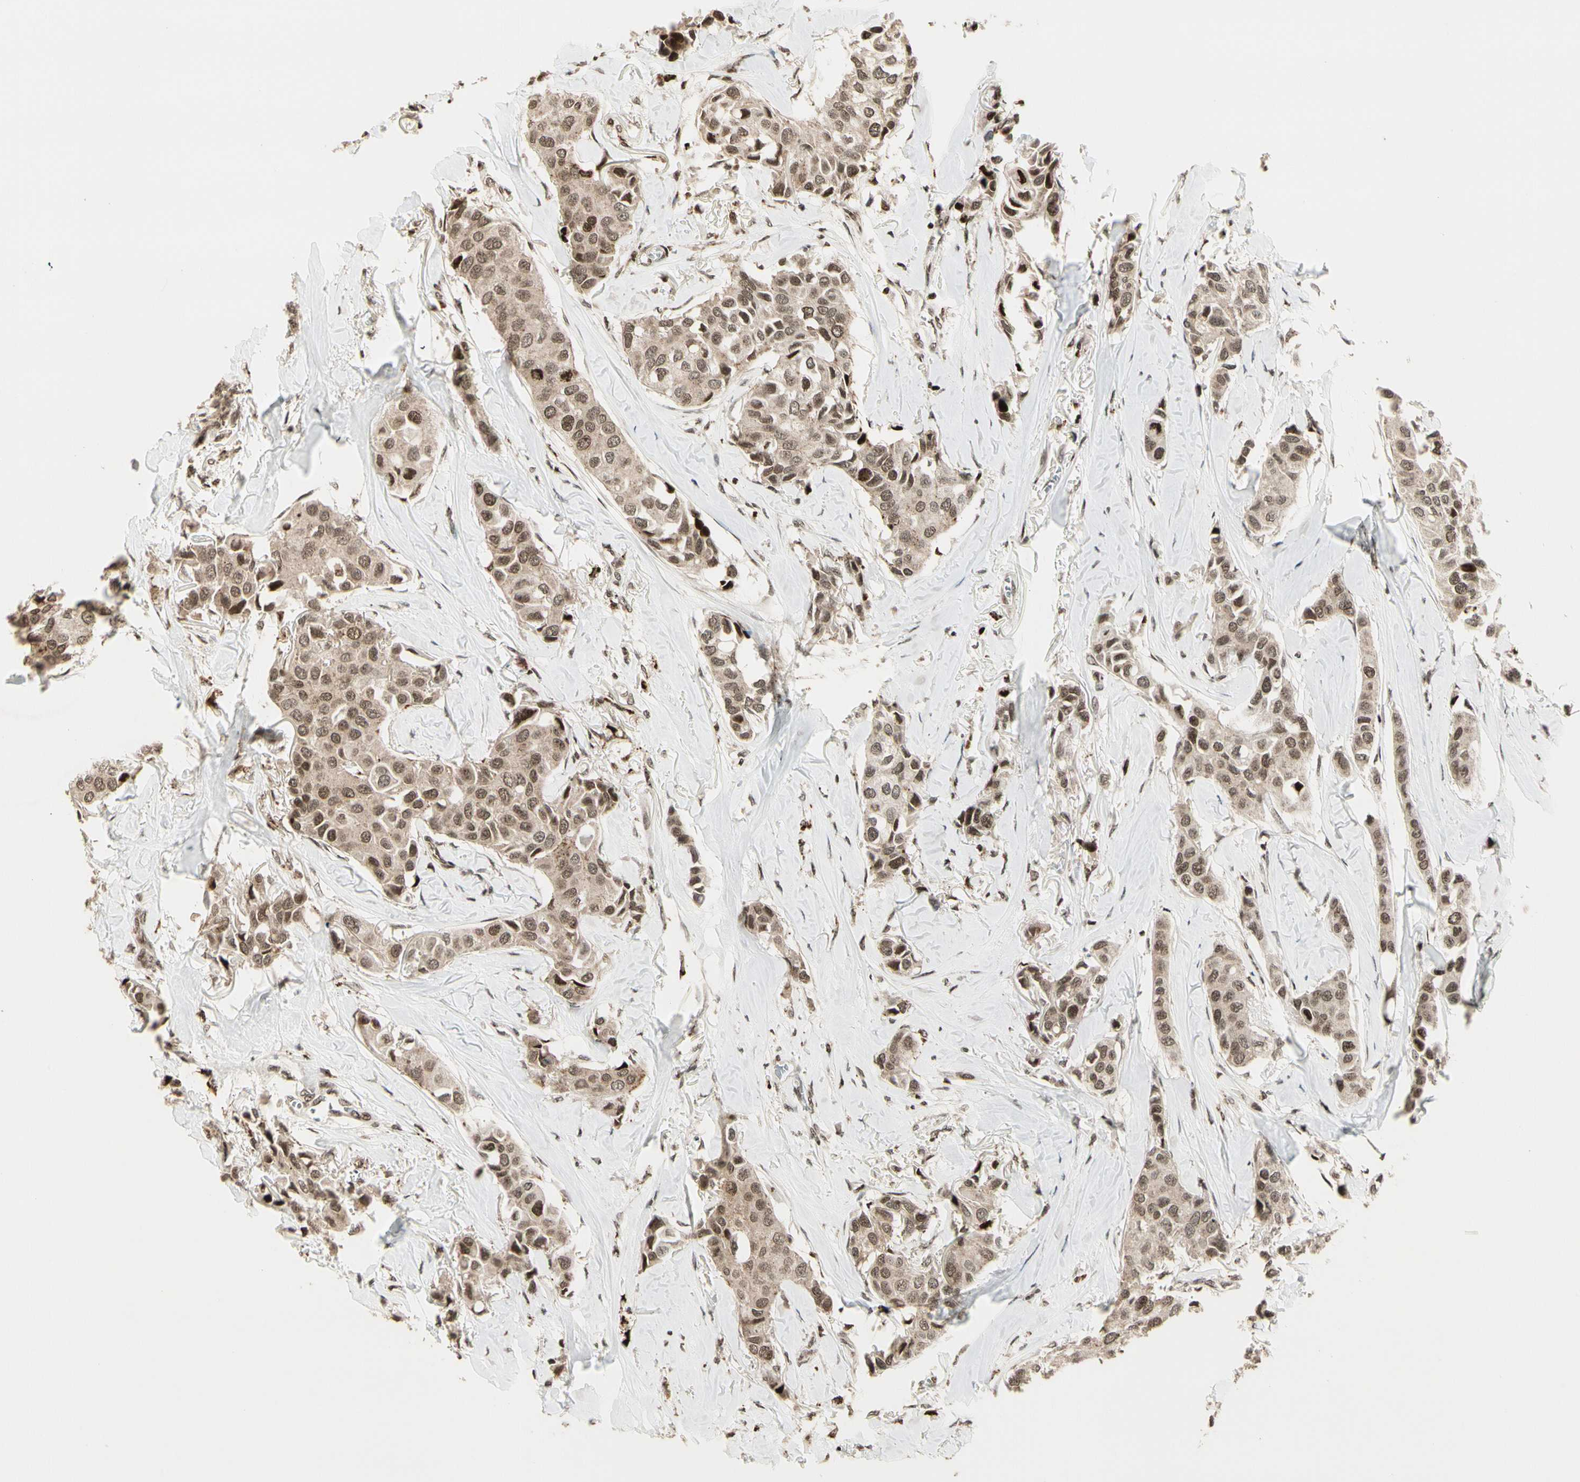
{"staining": {"intensity": "moderate", "quantity": ">75%", "location": "cytoplasmic/membranous,nuclear"}, "tissue": "breast cancer", "cell_type": "Tumor cells", "image_type": "cancer", "snomed": [{"axis": "morphology", "description": "Duct carcinoma"}, {"axis": "topography", "description": "Breast"}], "caption": "A high-resolution photomicrograph shows immunohistochemistry (IHC) staining of breast intraductal carcinoma, which exhibits moderate cytoplasmic/membranous and nuclear staining in approximately >75% of tumor cells. (IHC, brightfield microscopy, high magnification).", "gene": "TSHZ3", "patient": {"sex": "female", "age": 80}}